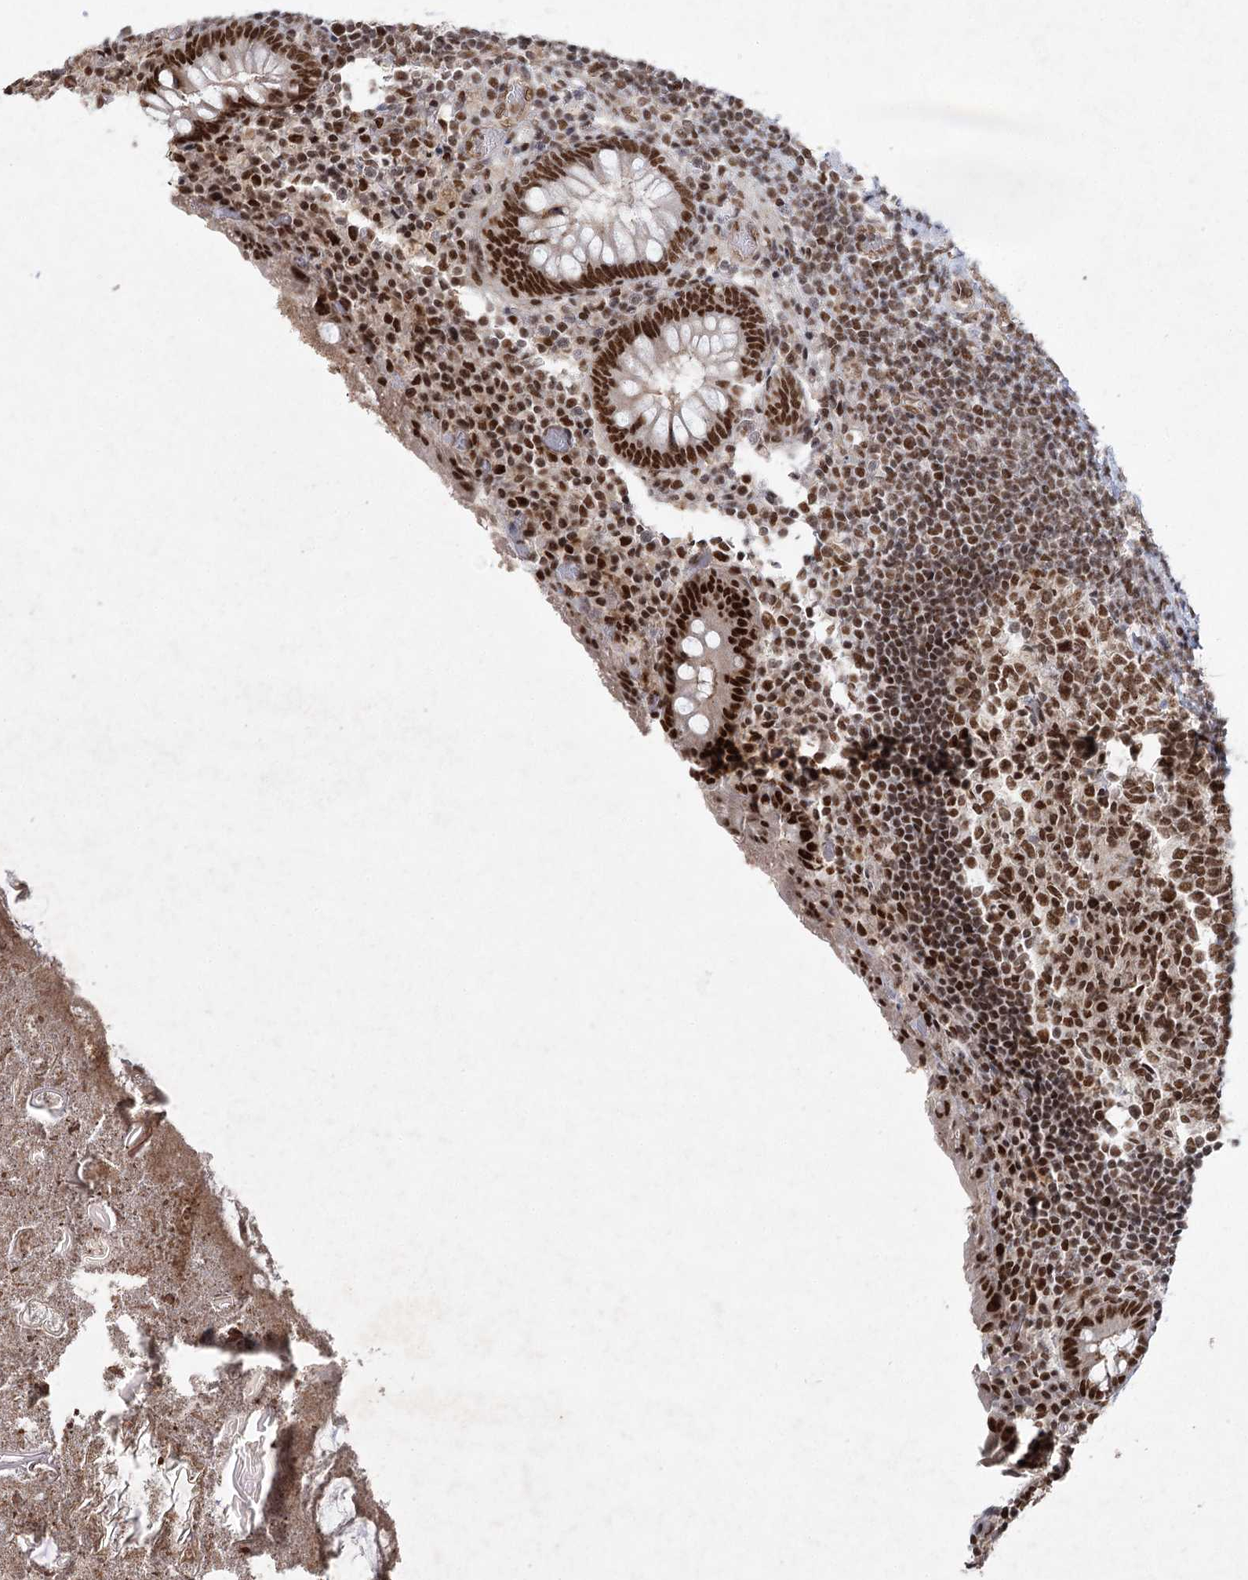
{"staining": {"intensity": "strong", "quantity": ">75%", "location": "nuclear"}, "tissue": "appendix", "cell_type": "Glandular cells", "image_type": "normal", "snomed": [{"axis": "morphology", "description": "Normal tissue, NOS"}, {"axis": "topography", "description": "Appendix"}], "caption": "A high-resolution micrograph shows immunohistochemistry (IHC) staining of normal appendix, which demonstrates strong nuclear staining in about >75% of glandular cells.", "gene": "ZCCHC8", "patient": {"sex": "female", "age": 17}}